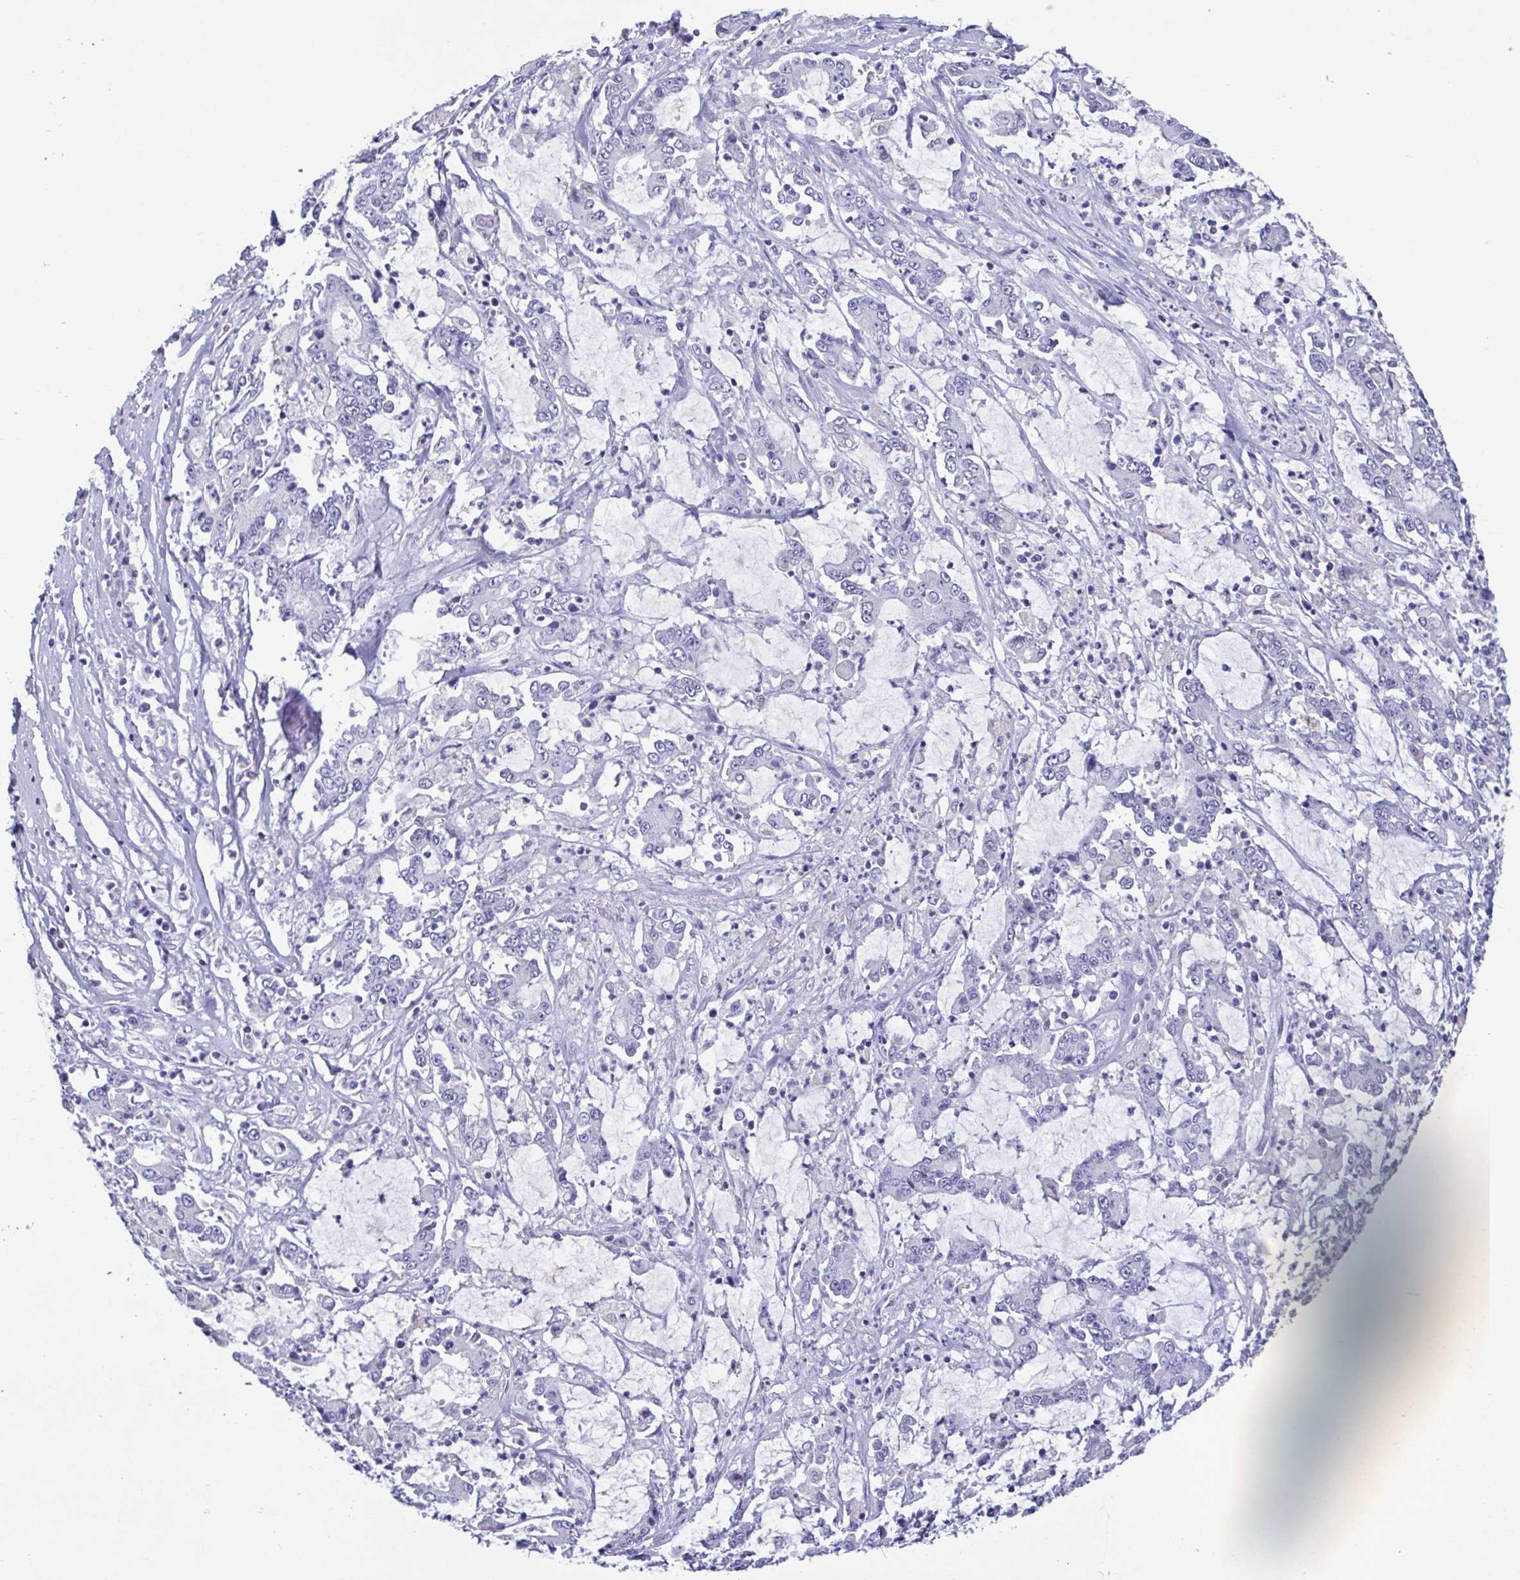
{"staining": {"intensity": "negative", "quantity": "none", "location": "none"}, "tissue": "stomach cancer", "cell_type": "Tumor cells", "image_type": "cancer", "snomed": [{"axis": "morphology", "description": "Adenocarcinoma, NOS"}, {"axis": "topography", "description": "Stomach, upper"}], "caption": "Immunohistochemistry (IHC) photomicrograph of neoplastic tissue: stomach cancer stained with DAB (3,3'-diaminobenzidine) demonstrates no significant protein staining in tumor cells.", "gene": "PERM1", "patient": {"sex": "male", "age": 68}}